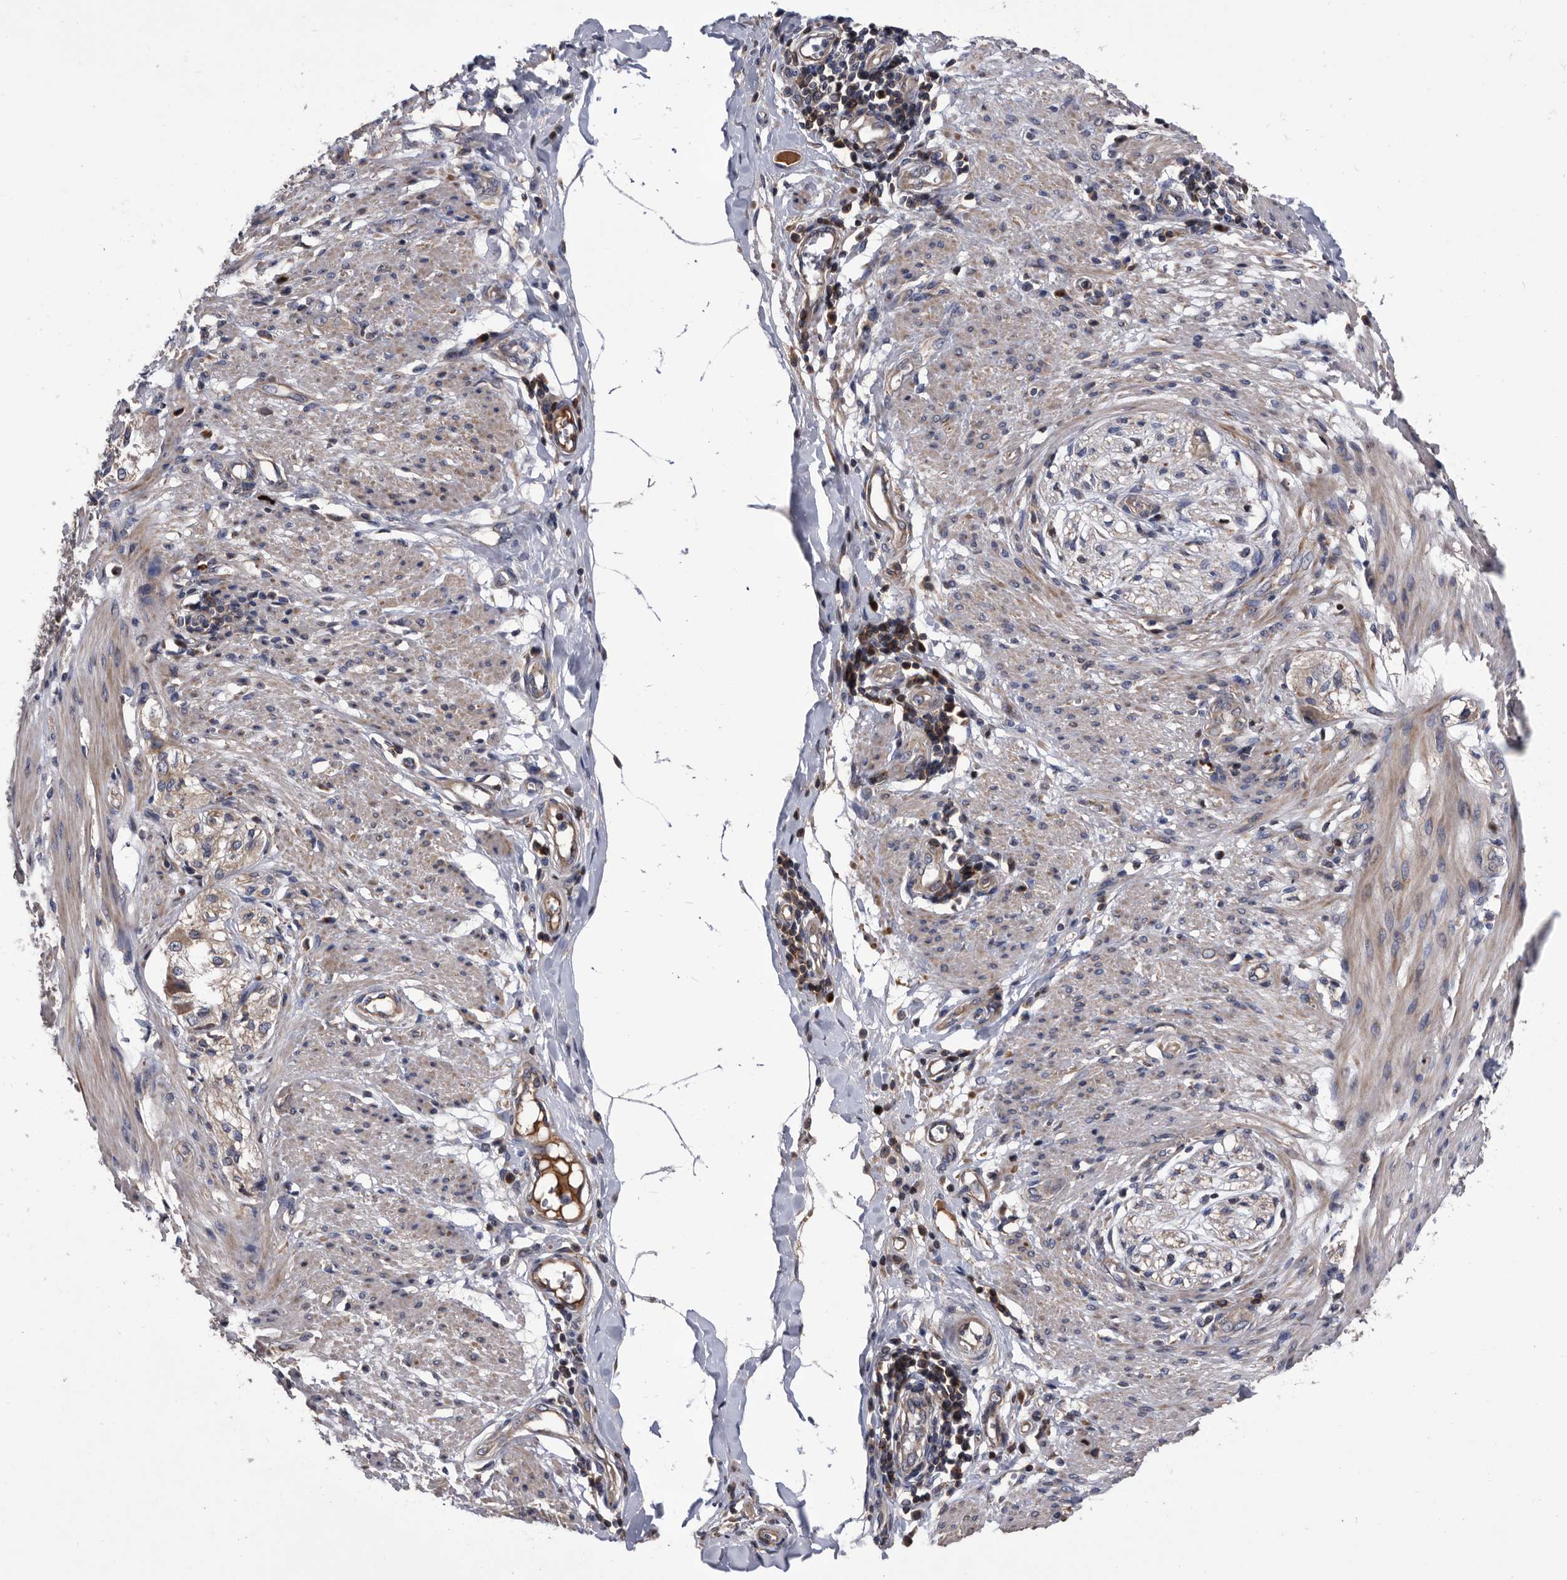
{"staining": {"intensity": "moderate", "quantity": "25%-75%", "location": "cytoplasmic/membranous"}, "tissue": "smooth muscle", "cell_type": "Smooth muscle cells", "image_type": "normal", "snomed": [{"axis": "morphology", "description": "Normal tissue, NOS"}, {"axis": "morphology", "description": "Adenocarcinoma, NOS"}, {"axis": "topography", "description": "Colon"}, {"axis": "topography", "description": "Peripheral nerve tissue"}], "caption": "IHC image of unremarkable smooth muscle: human smooth muscle stained using immunohistochemistry reveals medium levels of moderate protein expression localized specifically in the cytoplasmic/membranous of smooth muscle cells, appearing as a cytoplasmic/membranous brown color.", "gene": "DTNBP1", "patient": {"sex": "male", "age": 14}}